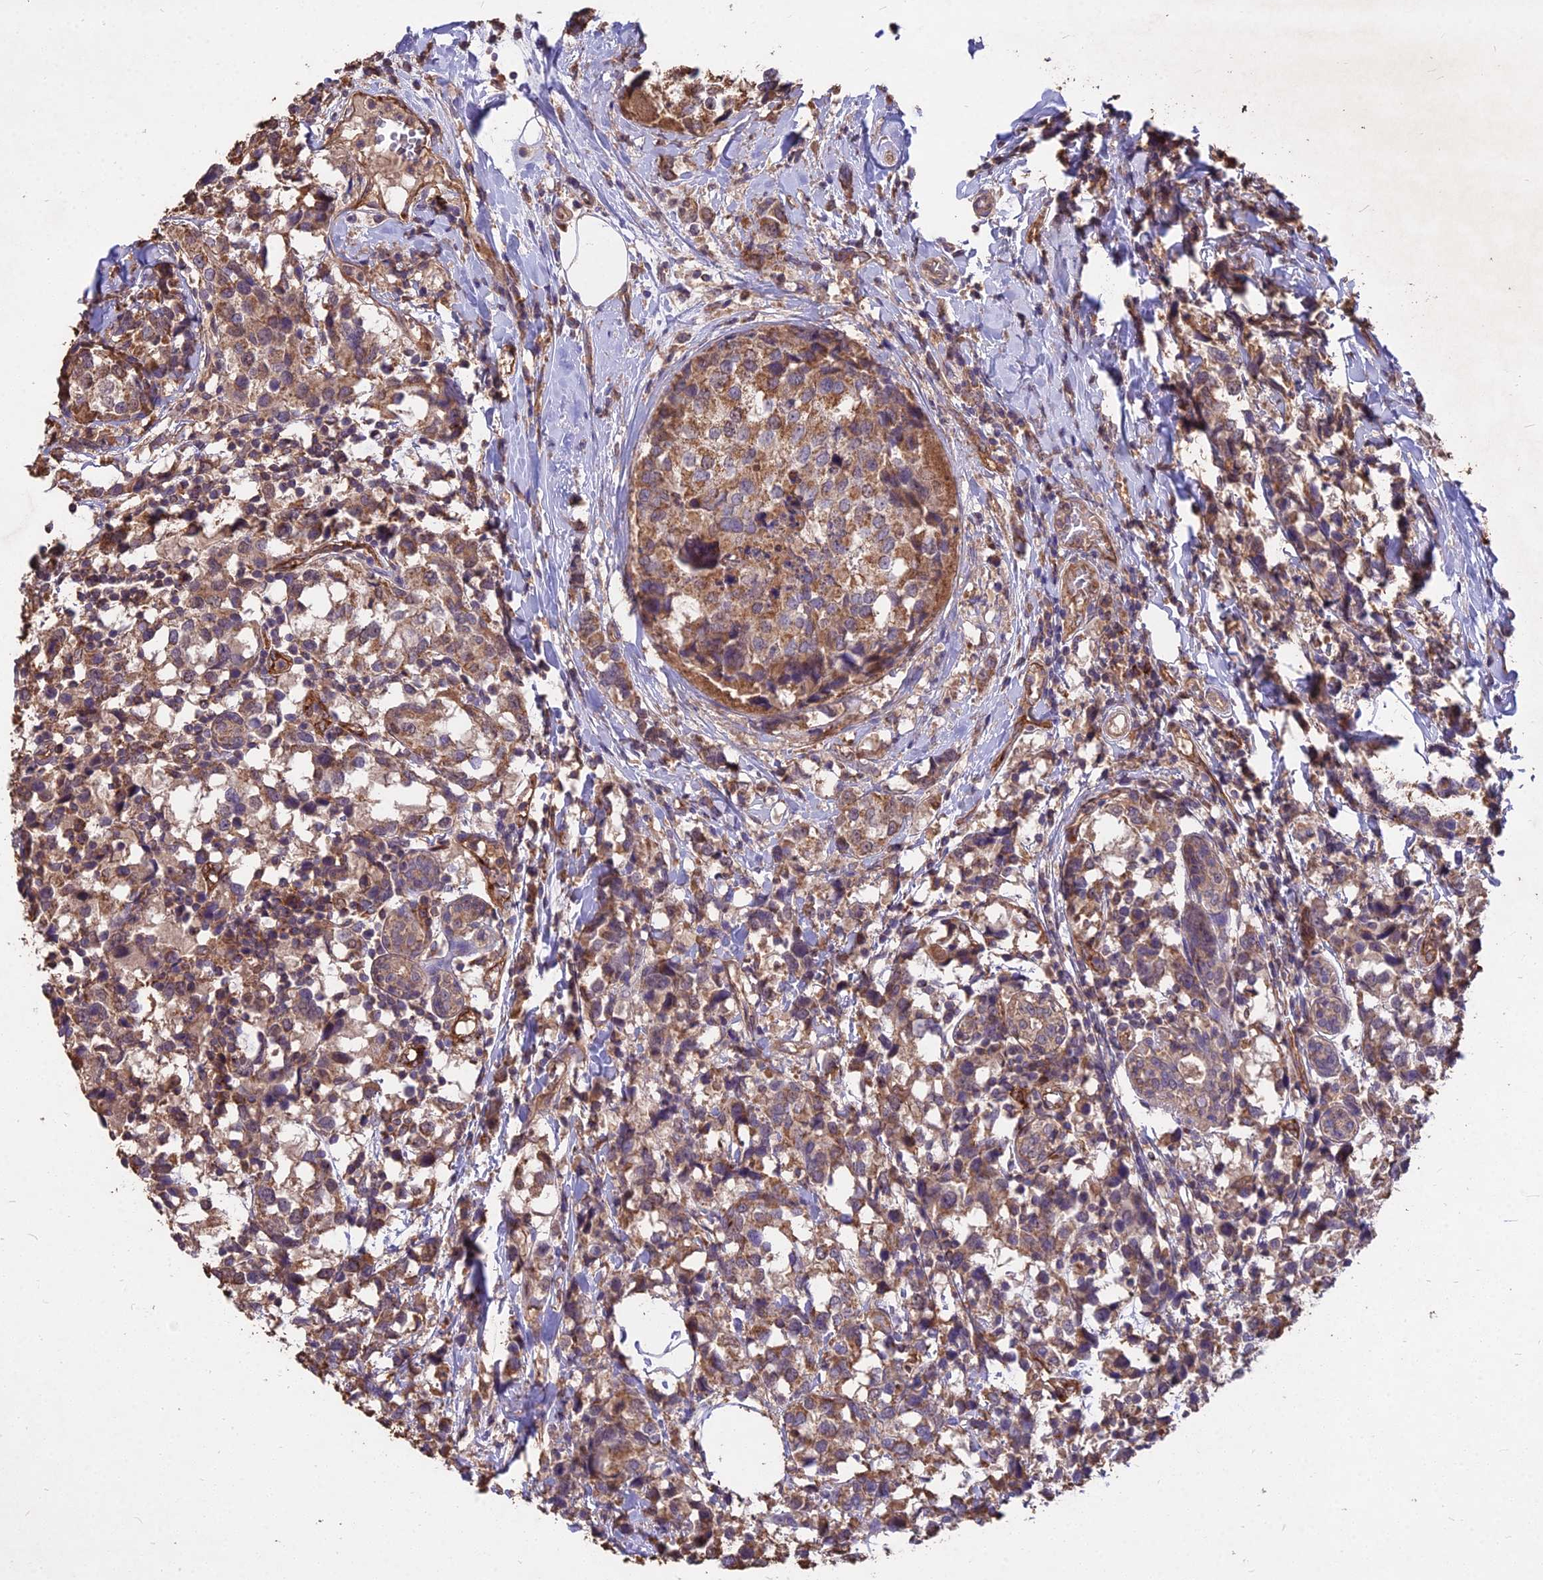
{"staining": {"intensity": "moderate", "quantity": "25%-75%", "location": "cytoplasmic/membranous"}, "tissue": "breast cancer", "cell_type": "Tumor cells", "image_type": "cancer", "snomed": [{"axis": "morphology", "description": "Lobular carcinoma"}, {"axis": "topography", "description": "Breast"}], "caption": "There is medium levels of moderate cytoplasmic/membranous staining in tumor cells of breast cancer (lobular carcinoma), as demonstrated by immunohistochemical staining (brown color).", "gene": "CEMIP2", "patient": {"sex": "female", "age": 59}}